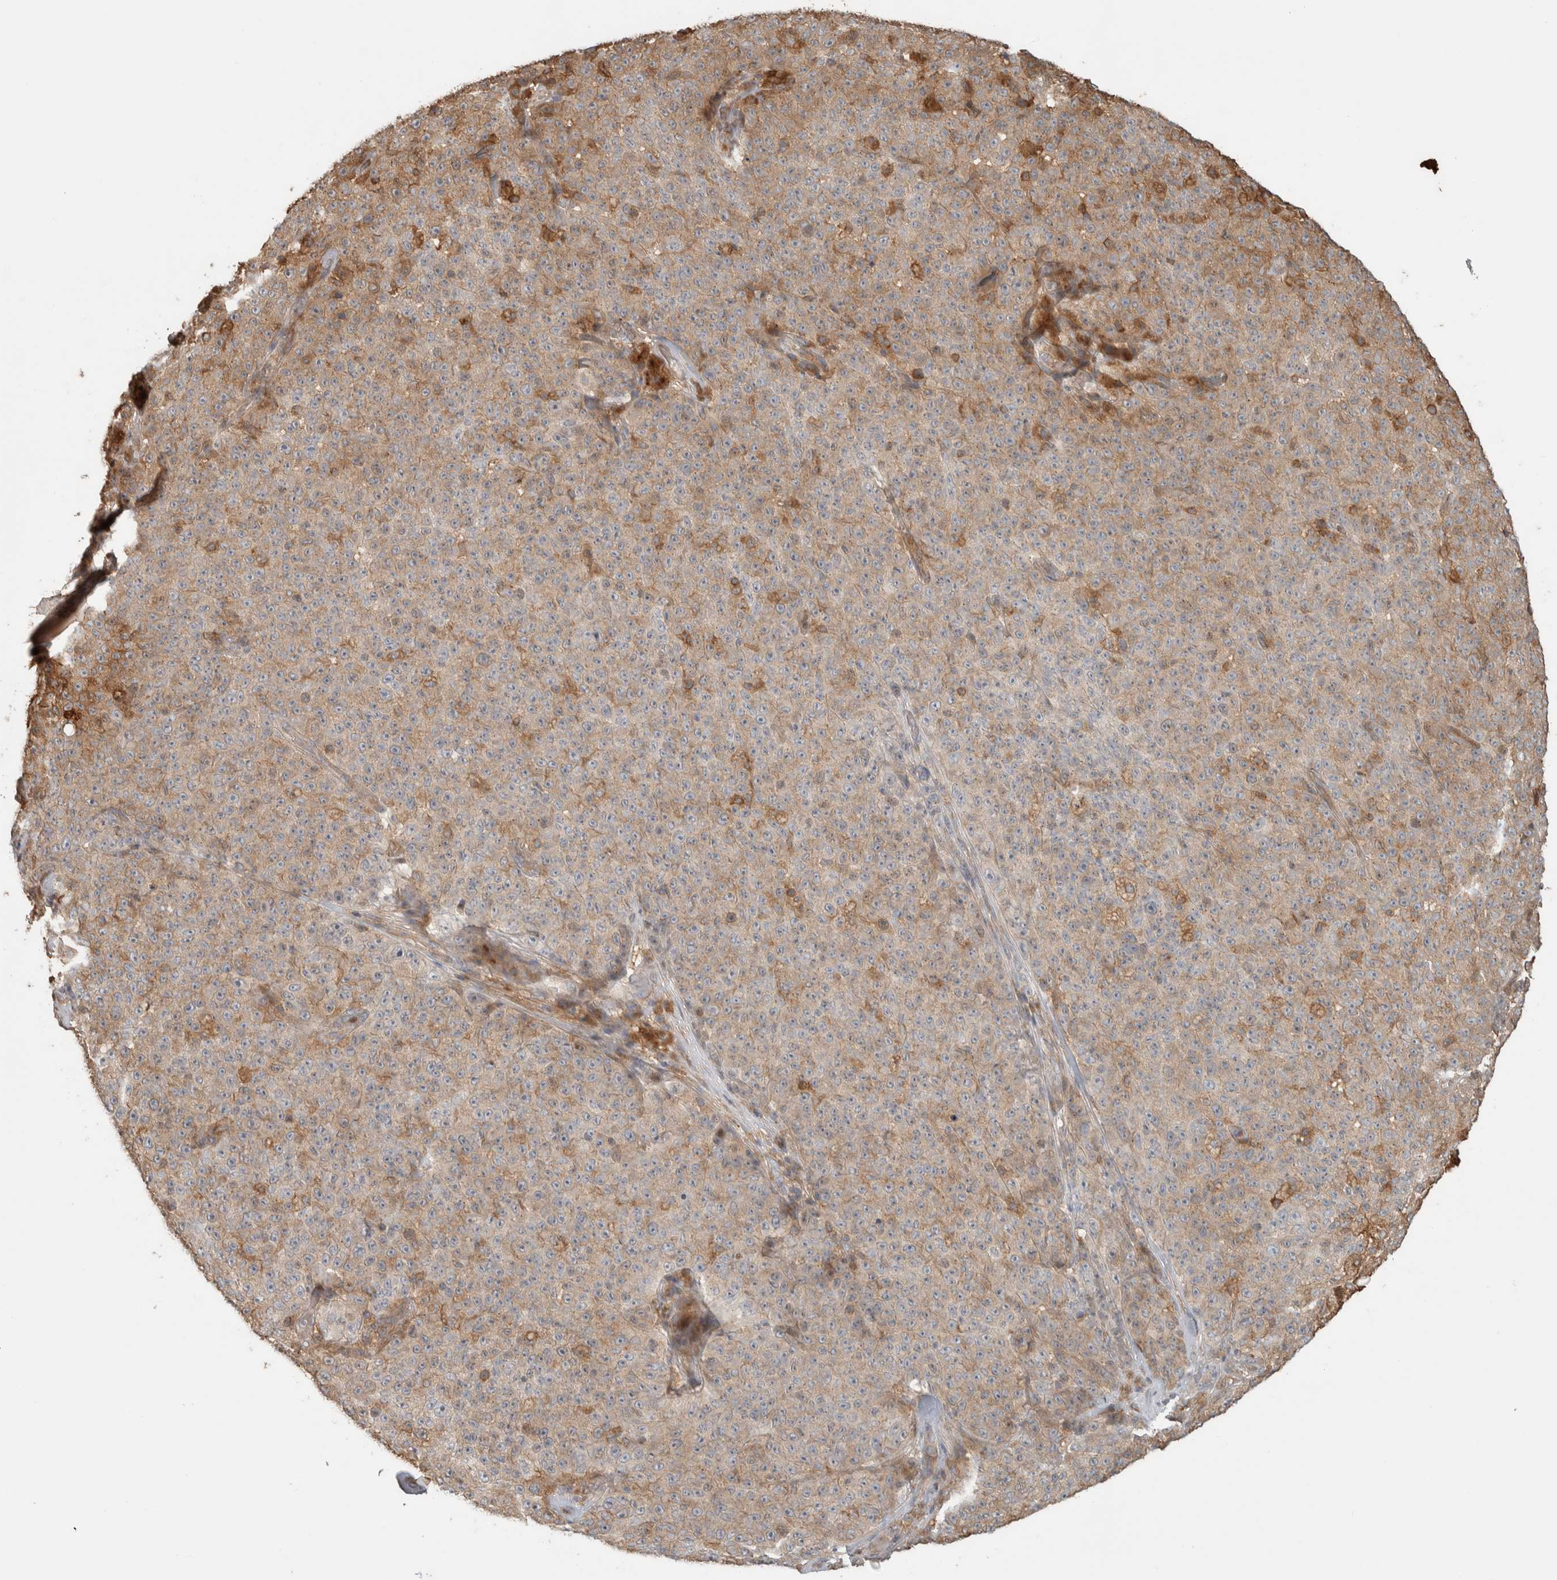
{"staining": {"intensity": "weak", "quantity": ">75%", "location": "cytoplasmic/membranous"}, "tissue": "melanoma", "cell_type": "Tumor cells", "image_type": "cancer", "snomed": [{"axis": "morphology", "description": "Malignant melanoma, NOS"}, {"axis": "topography", "description": "Skin"}], "caption": "Tumor cells show low levels of weak cytoplasmic/membranous staining in approximately >75% of cells in melanoma.", "gene": "CNTROB", "patient": {"sex": "female", "age": 82}}